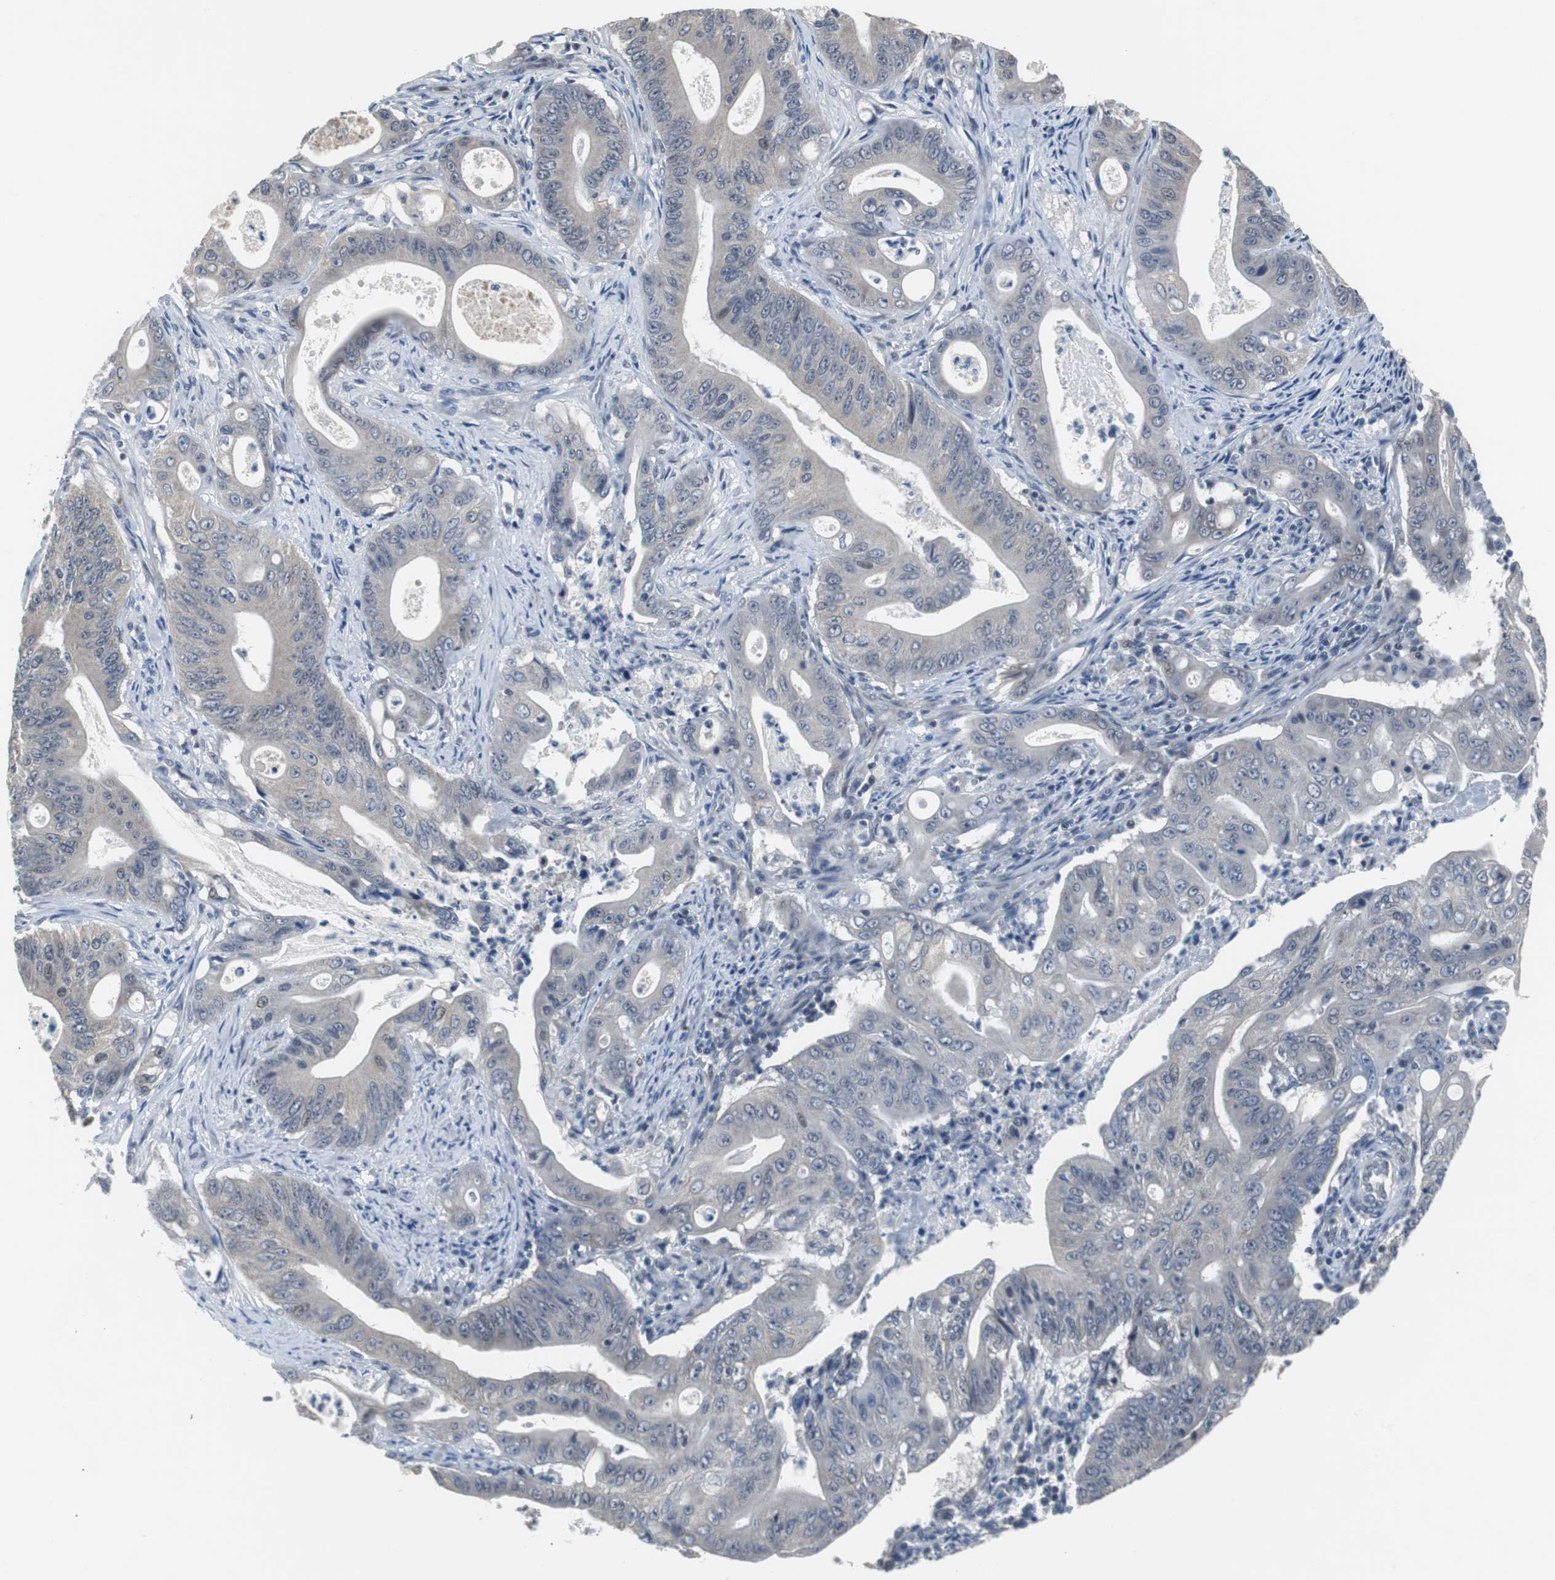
{"staining": {"intensity": "weak", "quantity": "25%-75%", "location": "cytoplasmic/membranous"}, "tissue": "pancreatic cancer", "cell_type": "Tumor cells", "image_type": "cancer", "snomed": [{"axis": "morphology", "description": "Normal tissue, NOS"}, {"axis": "topography", "description": "Lymph node"}], "caption": "Protein staining of pancreatic cancer tissue exhibits weak cytoplasmic/membranous positivity in approximately 25%-75% of tumor cells. The staining was performed using DAB (3,3'-diaminobenzidine) to visualize the protein expression in brown, while the nuclei were stained in blue with hematoxylin (Magnification: 20x).", "gene": "TP63", "patient": {"sex": "male", "age": 62}}